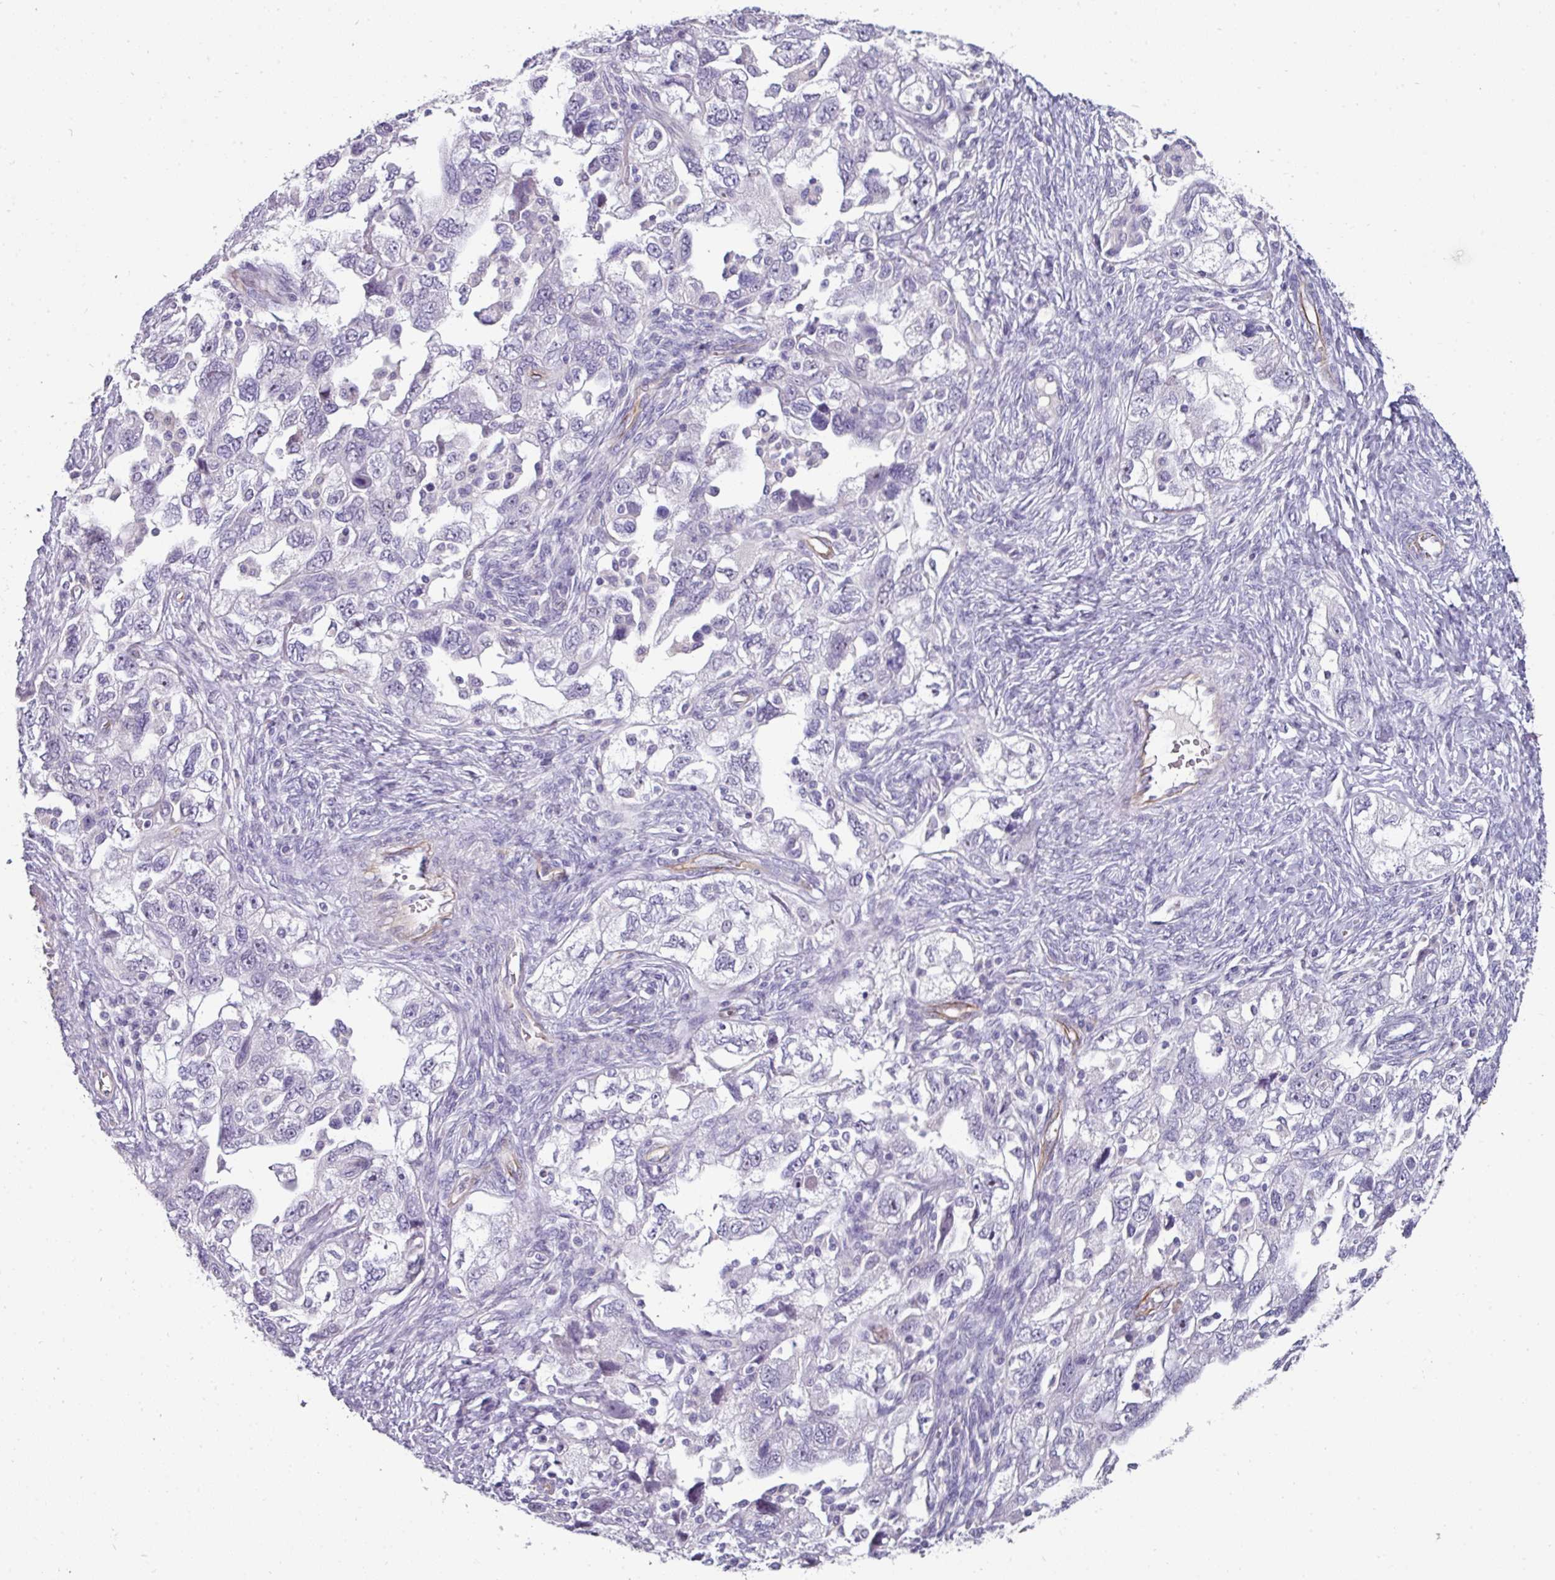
{"staining": {"intensity": "negative", "quantity": "none", "location": "none"}, "tissue": "ovarian cancer", "cell_type": "Tumor cells", "image_type": "cancer", "snomed": [{"axis": "morphology", "description": "Carcinoma, NOS"}, {"axis": "morphology", "description": "Cystadenocarcinoma, serous, NOS"}, {"axis": "topography", "description": "Ovary"}], "caption": "Tumor cells show no significant protein staining in ovarian cancer.", "gene": "EYA3", "patient": {"sex": "female", "age": 69}}